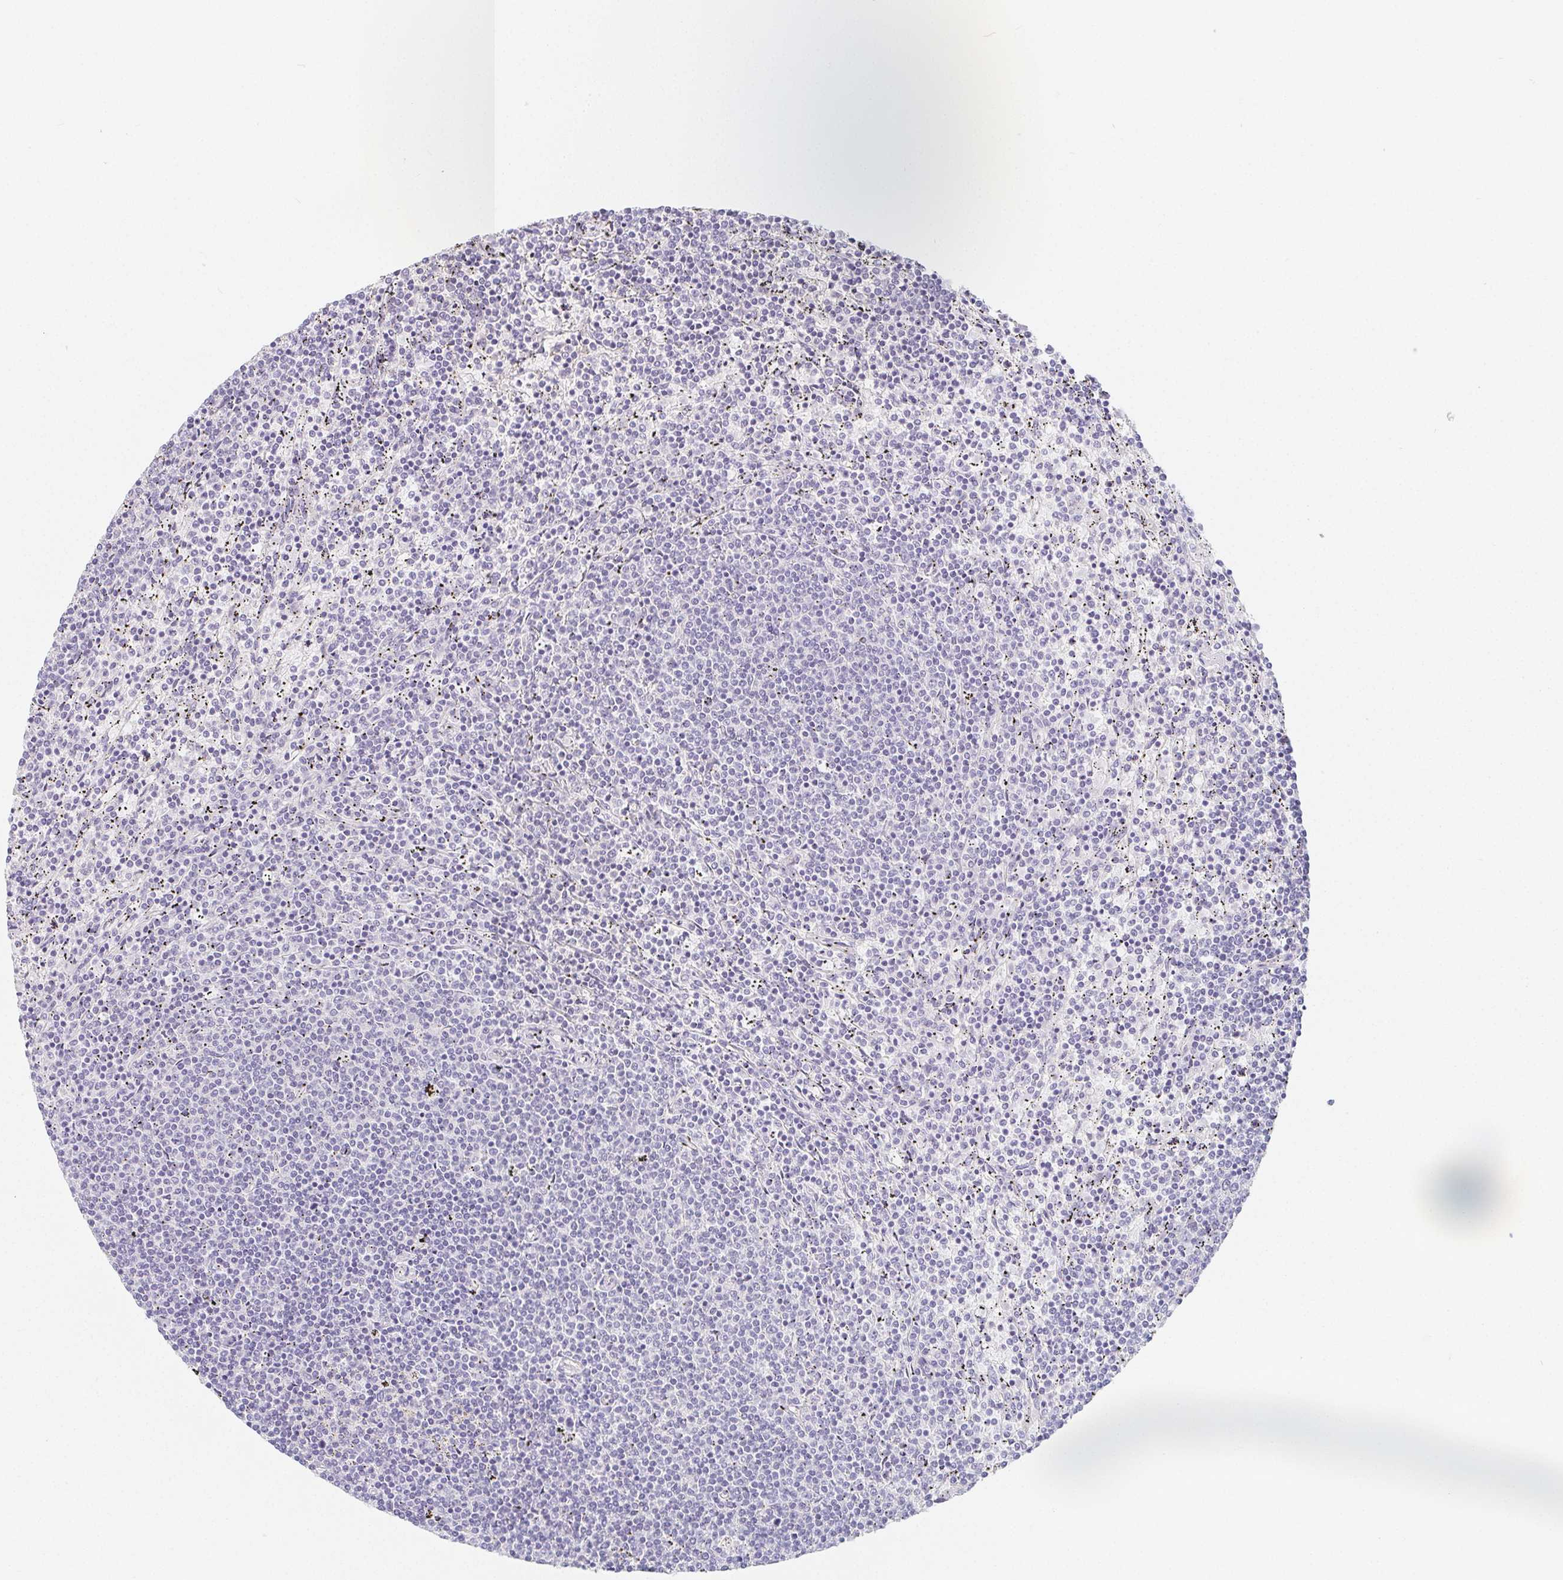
{"staining": {"intensity": "negative", "quantity": "none", "location": "none"}, "tissue": "lymphoma", "cell_type": "Tumor cells", "image_type": "cancer", "snomed": [{"axis": "morphology", "description": "Malignant lymphoma, non-Hodgkin's type, Low grade"}, {"axis": "topography", "description": "Spleen"}], "caption": "Malignant lymphoma, non-Hodgkin's type (low-grade) stained for a protein using immunohistochemistry exhibits no staining tumor cells.", "gene": "GLIPR1L1", "patient": {"sex": "female", "age": 50}}